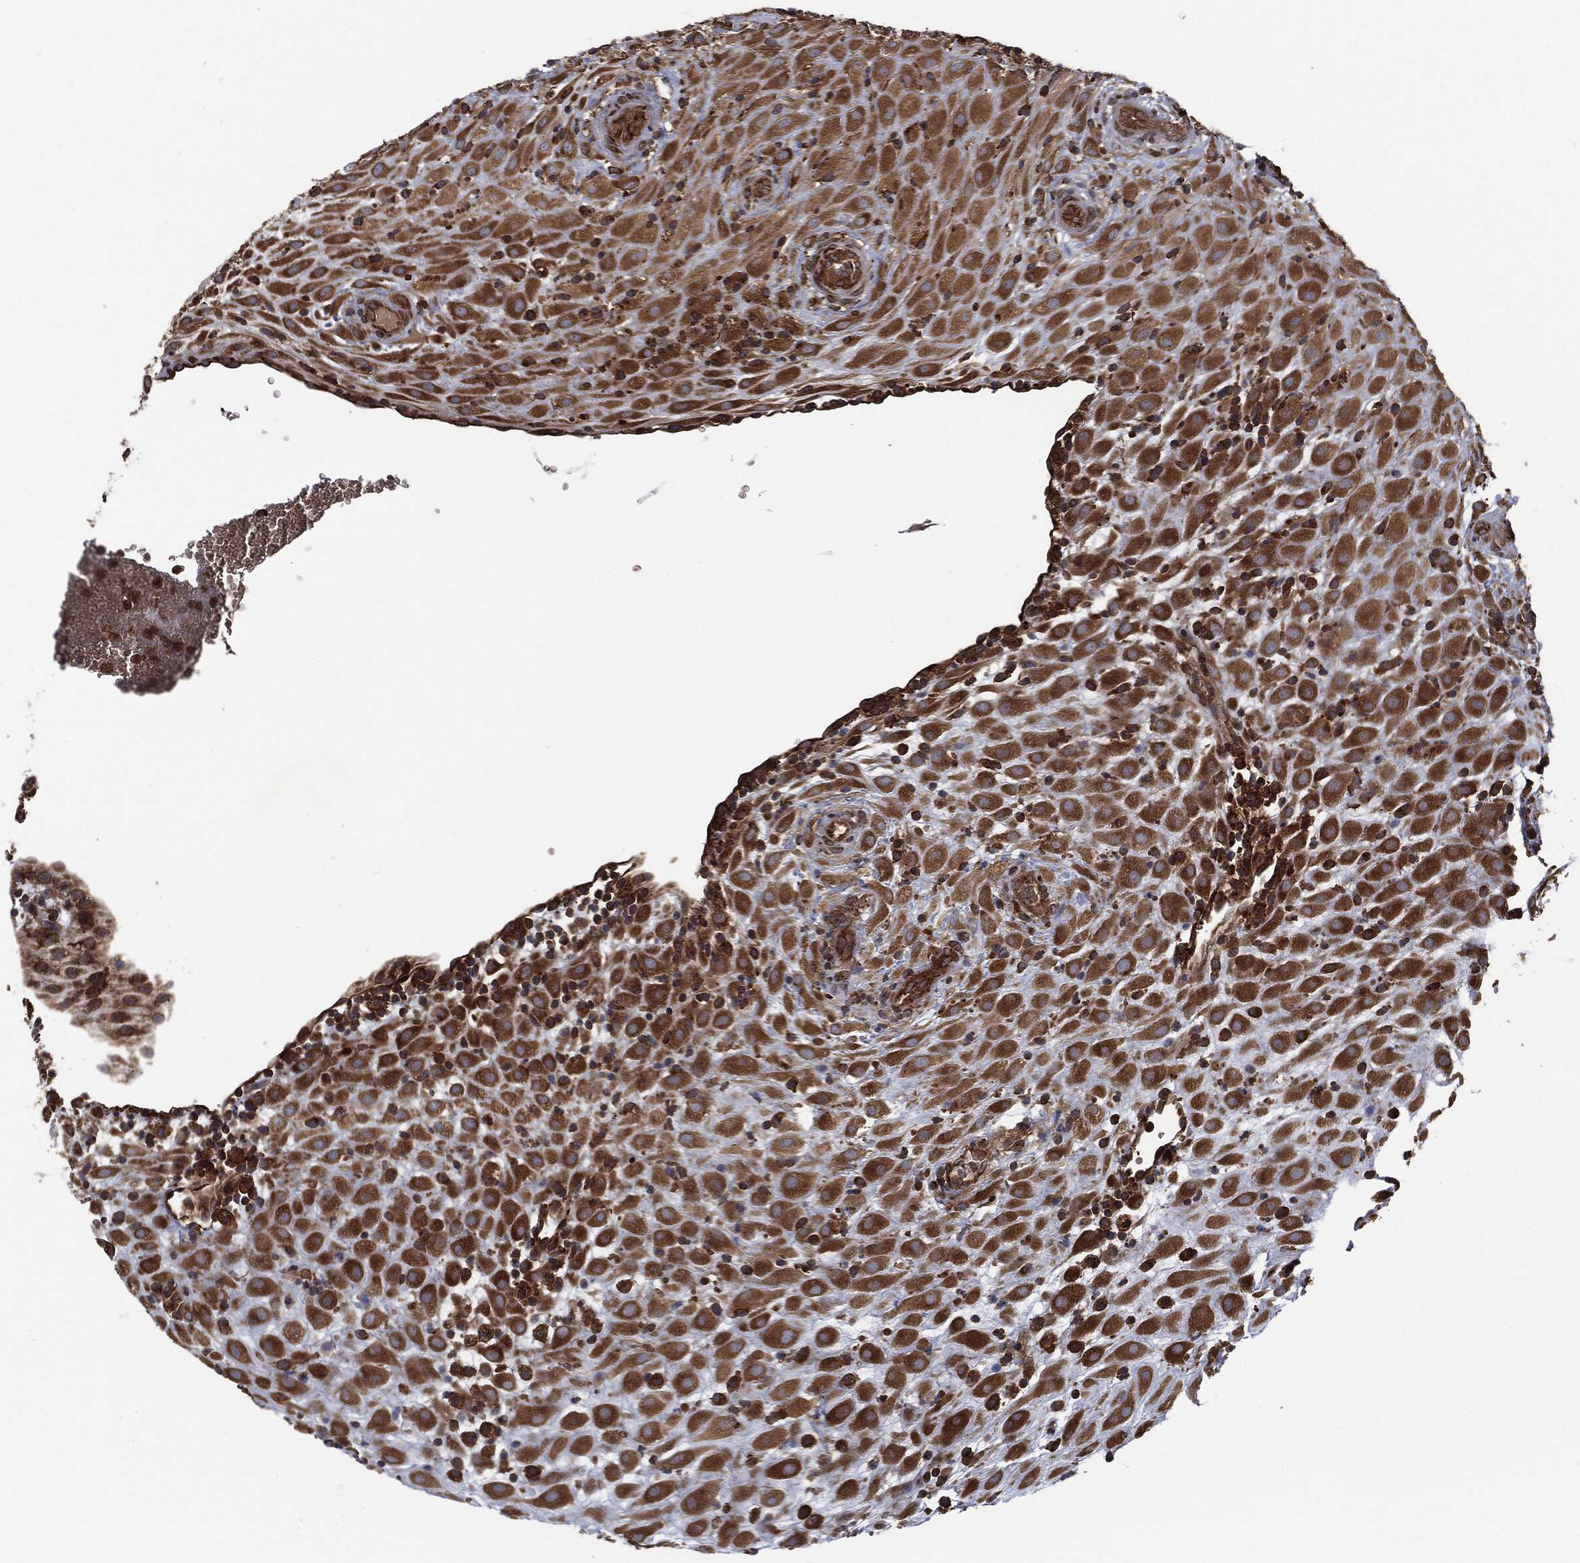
{"staining": {"intensity": "strong", "quantity": ">75%", "location": "cytoplasmic/membranous"}, "tissue": "placenta", "cell_type": "Decidual cells", "image_type": "normal", "snomed": [{"axis": "morphology", "description": "Normal tissue, NOS"}, {"axis": "topography", "description": "Placenta"}], "caption": "Protein analysis of normal placenta exhibits strong cytoplasmic/membranous staining in approximately >75% of decidual cells. The staining was performed using DAB (3,3'-diaminobenzidine), with brown indicating positive protein expression. Nuclei are stained blue with hematoxylin.", "gene": "EIF2AK2", "patient": {"sex": "female", "age": 19}}